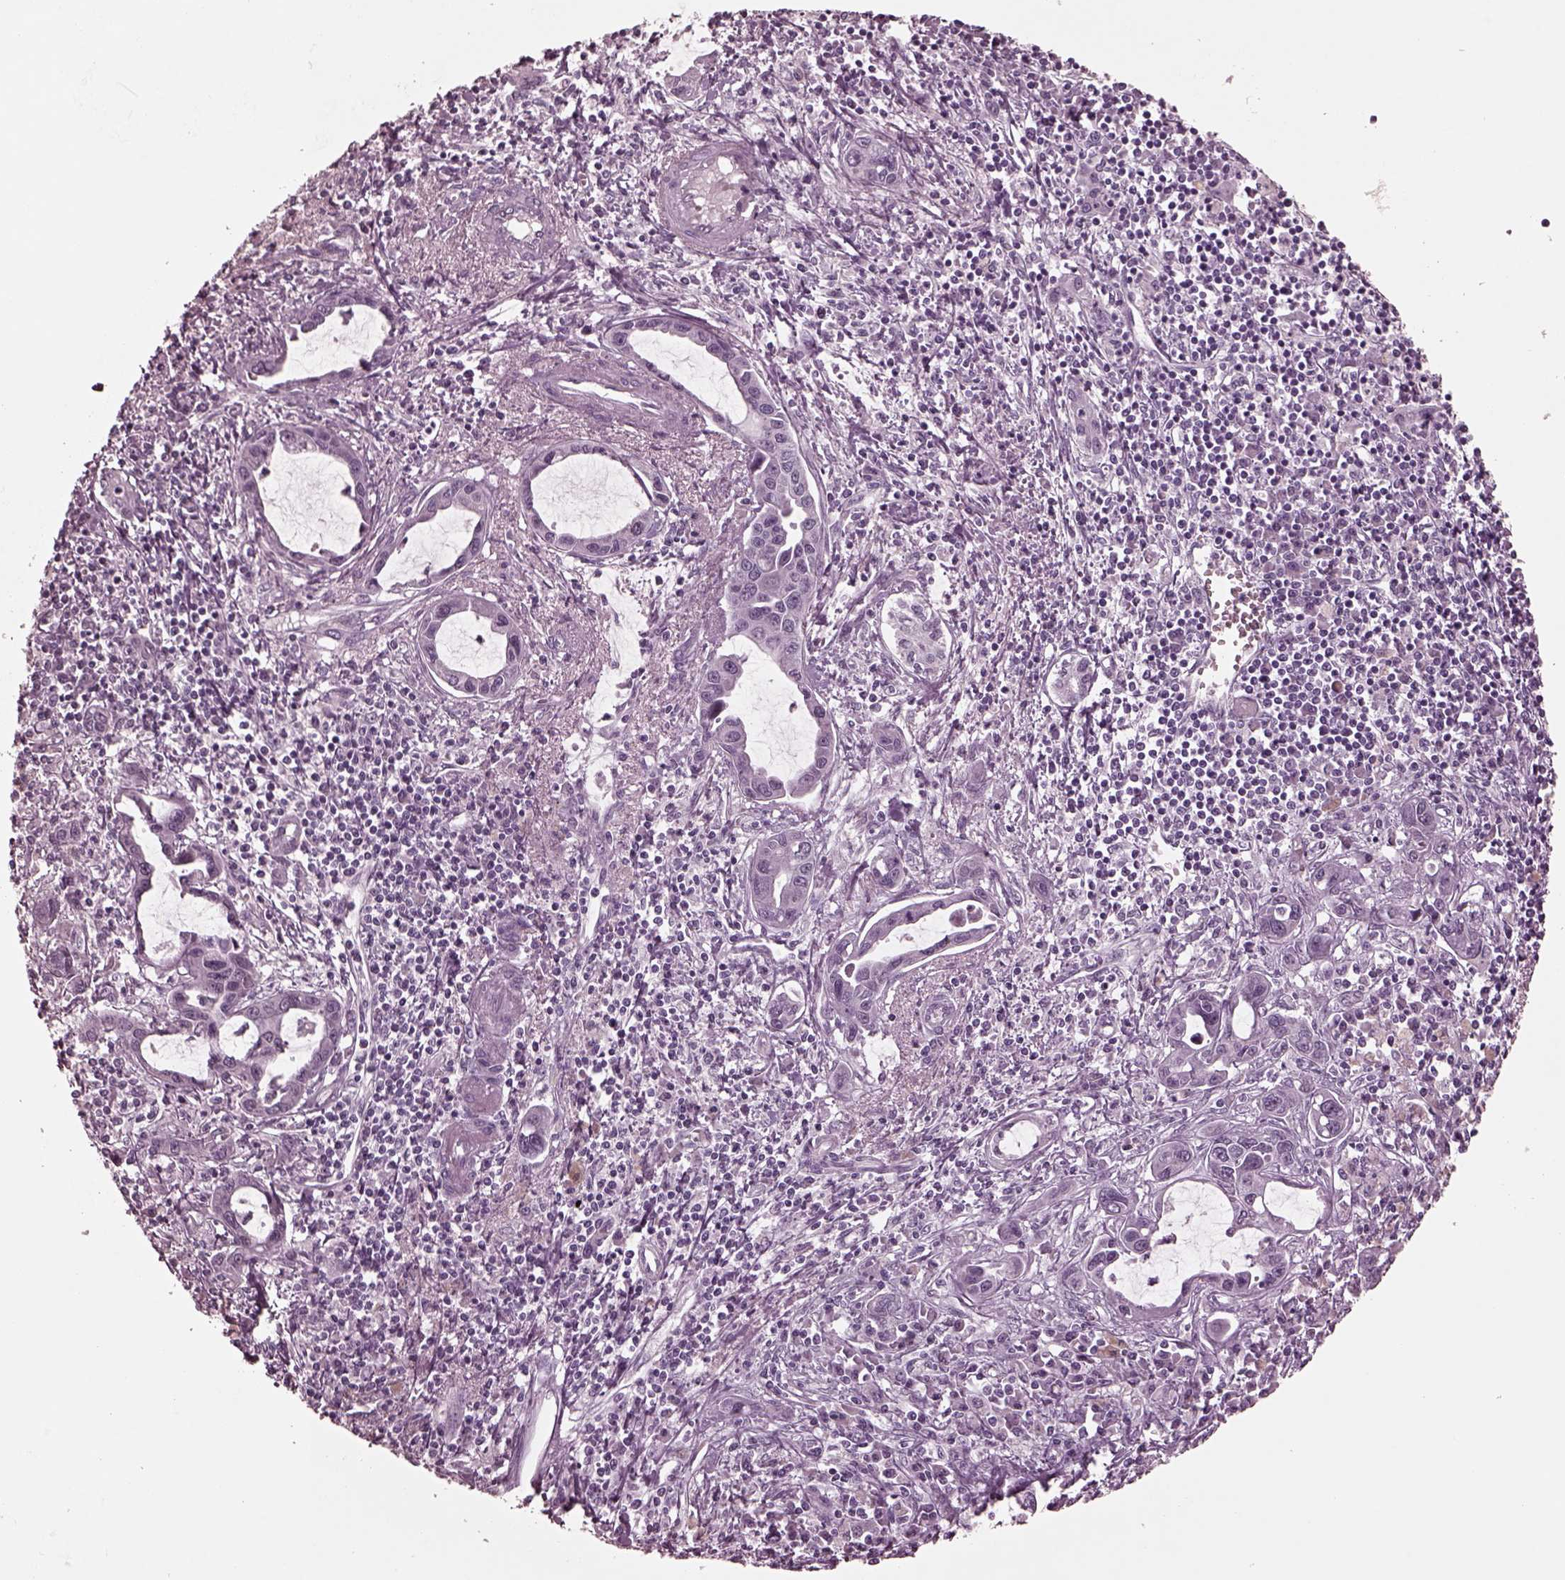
{"staining": {"intensity": "negative", "quantity": "none", "location": "none"}, "tissue": "liver cancer", "cell_type": "Tumor cells", "image_type": "cancer", "snomed": [{"axis": "morphology", "description": "Cholangiocarcinoma"}, {"axis": "topography", "description": "Liver"}], "caption": "IHC of human liver cholangiocarcinoma reveals no staining in tumor cells.", "gene": "MIB2", "patient": {"sex": "male", "age": 58}}